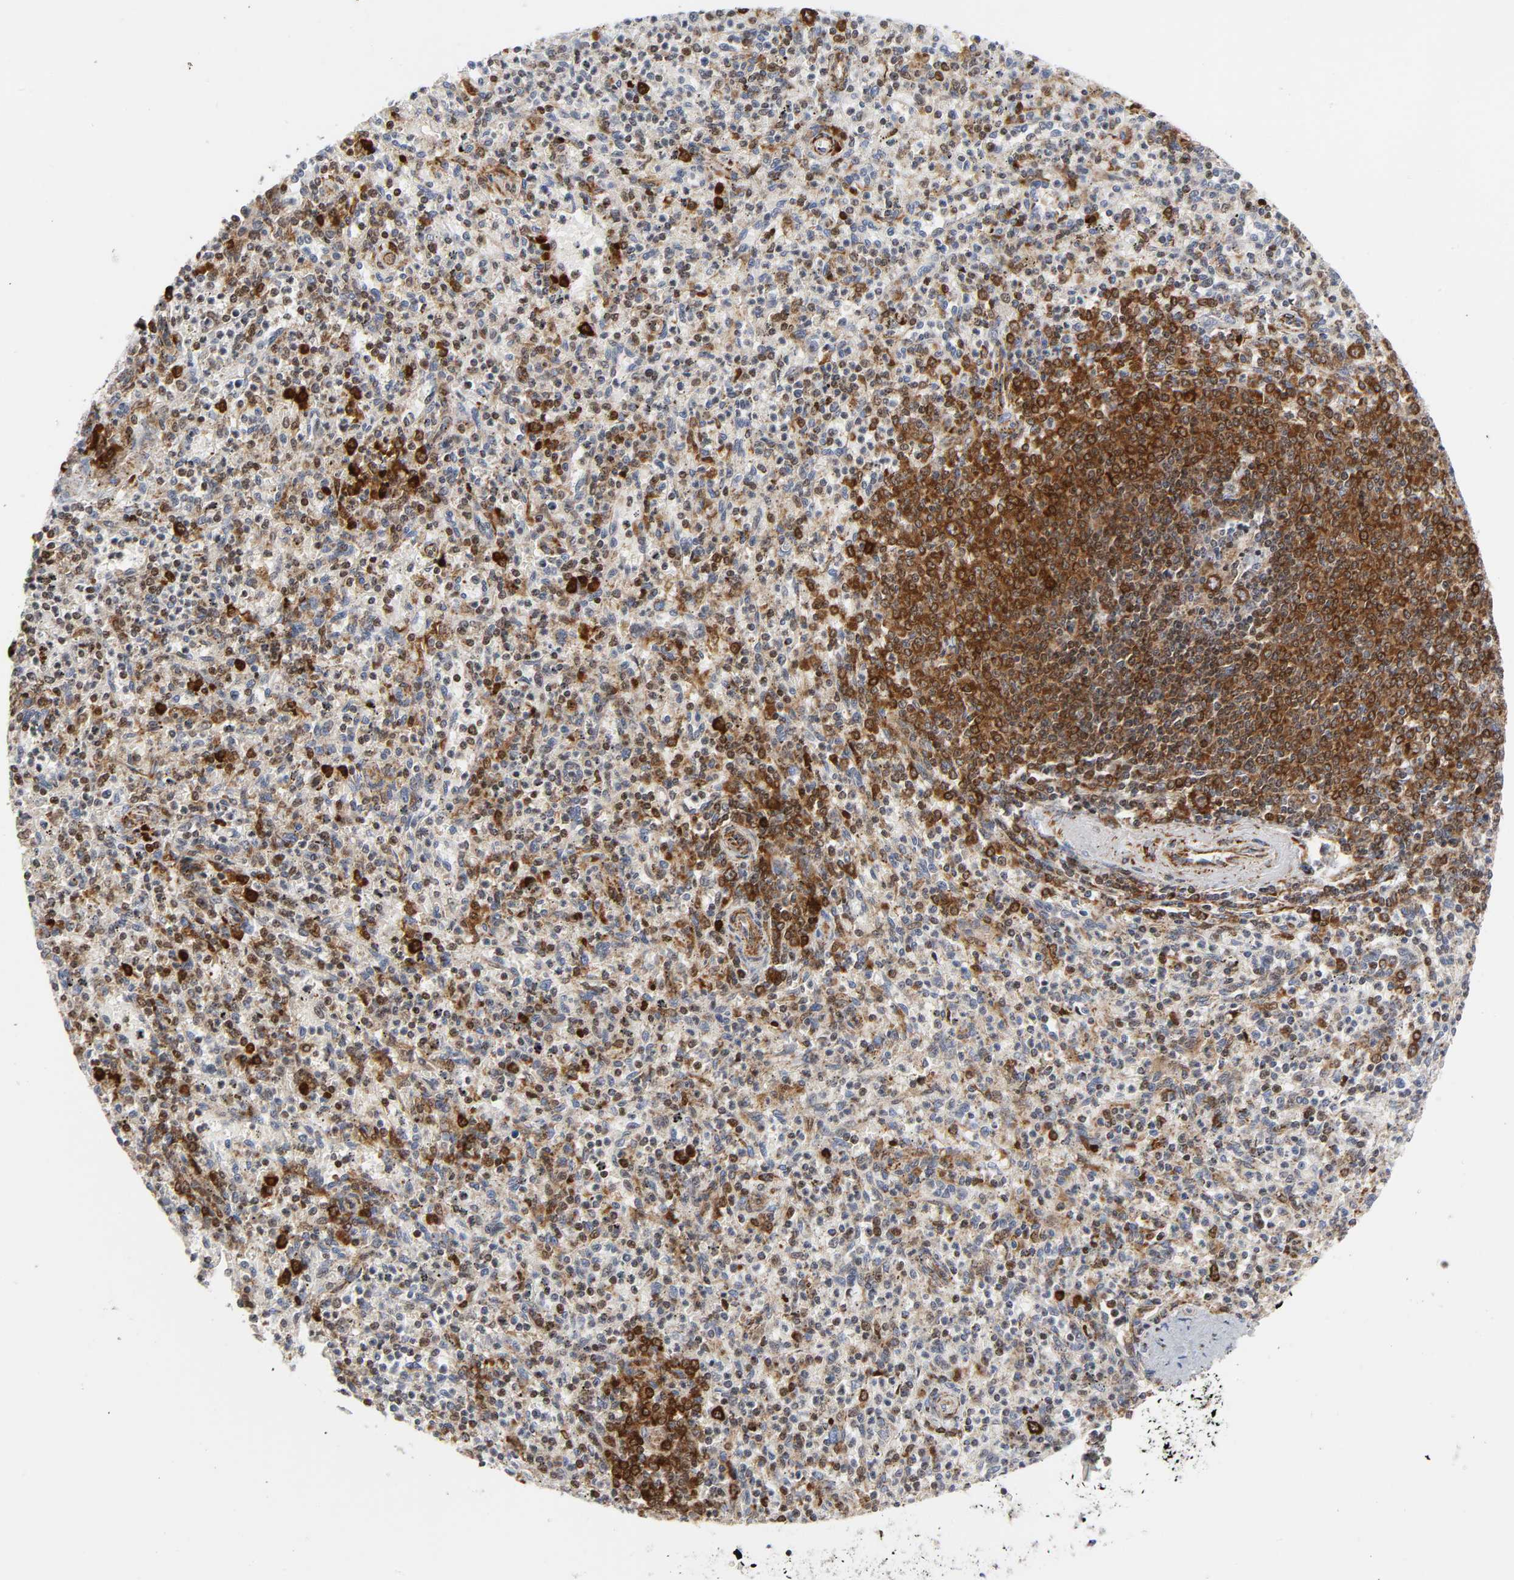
{"staining": {"intensity": "moderate", "quantity": ">75%", "location": "cytoplasmic/membranous,nuclear"}, "tissue": "spleen", "cell_type": "Cells in red pulp", "image_type": "normal", "snomed": [{"axis": "morphology", "description": "Normal tissue, NOS"}, {"axis": "topography", "description": "Spleen"}], "caption": "This photomicrograph reveals immunohistochemistry (IHC) staining of benign spleen, with medium moderate cytoplasmic/membranous,nuclear staining in about >75% of cells in red pulp.", "gene": "CYCS", "patient": {"sex": "male", "age": 72}}